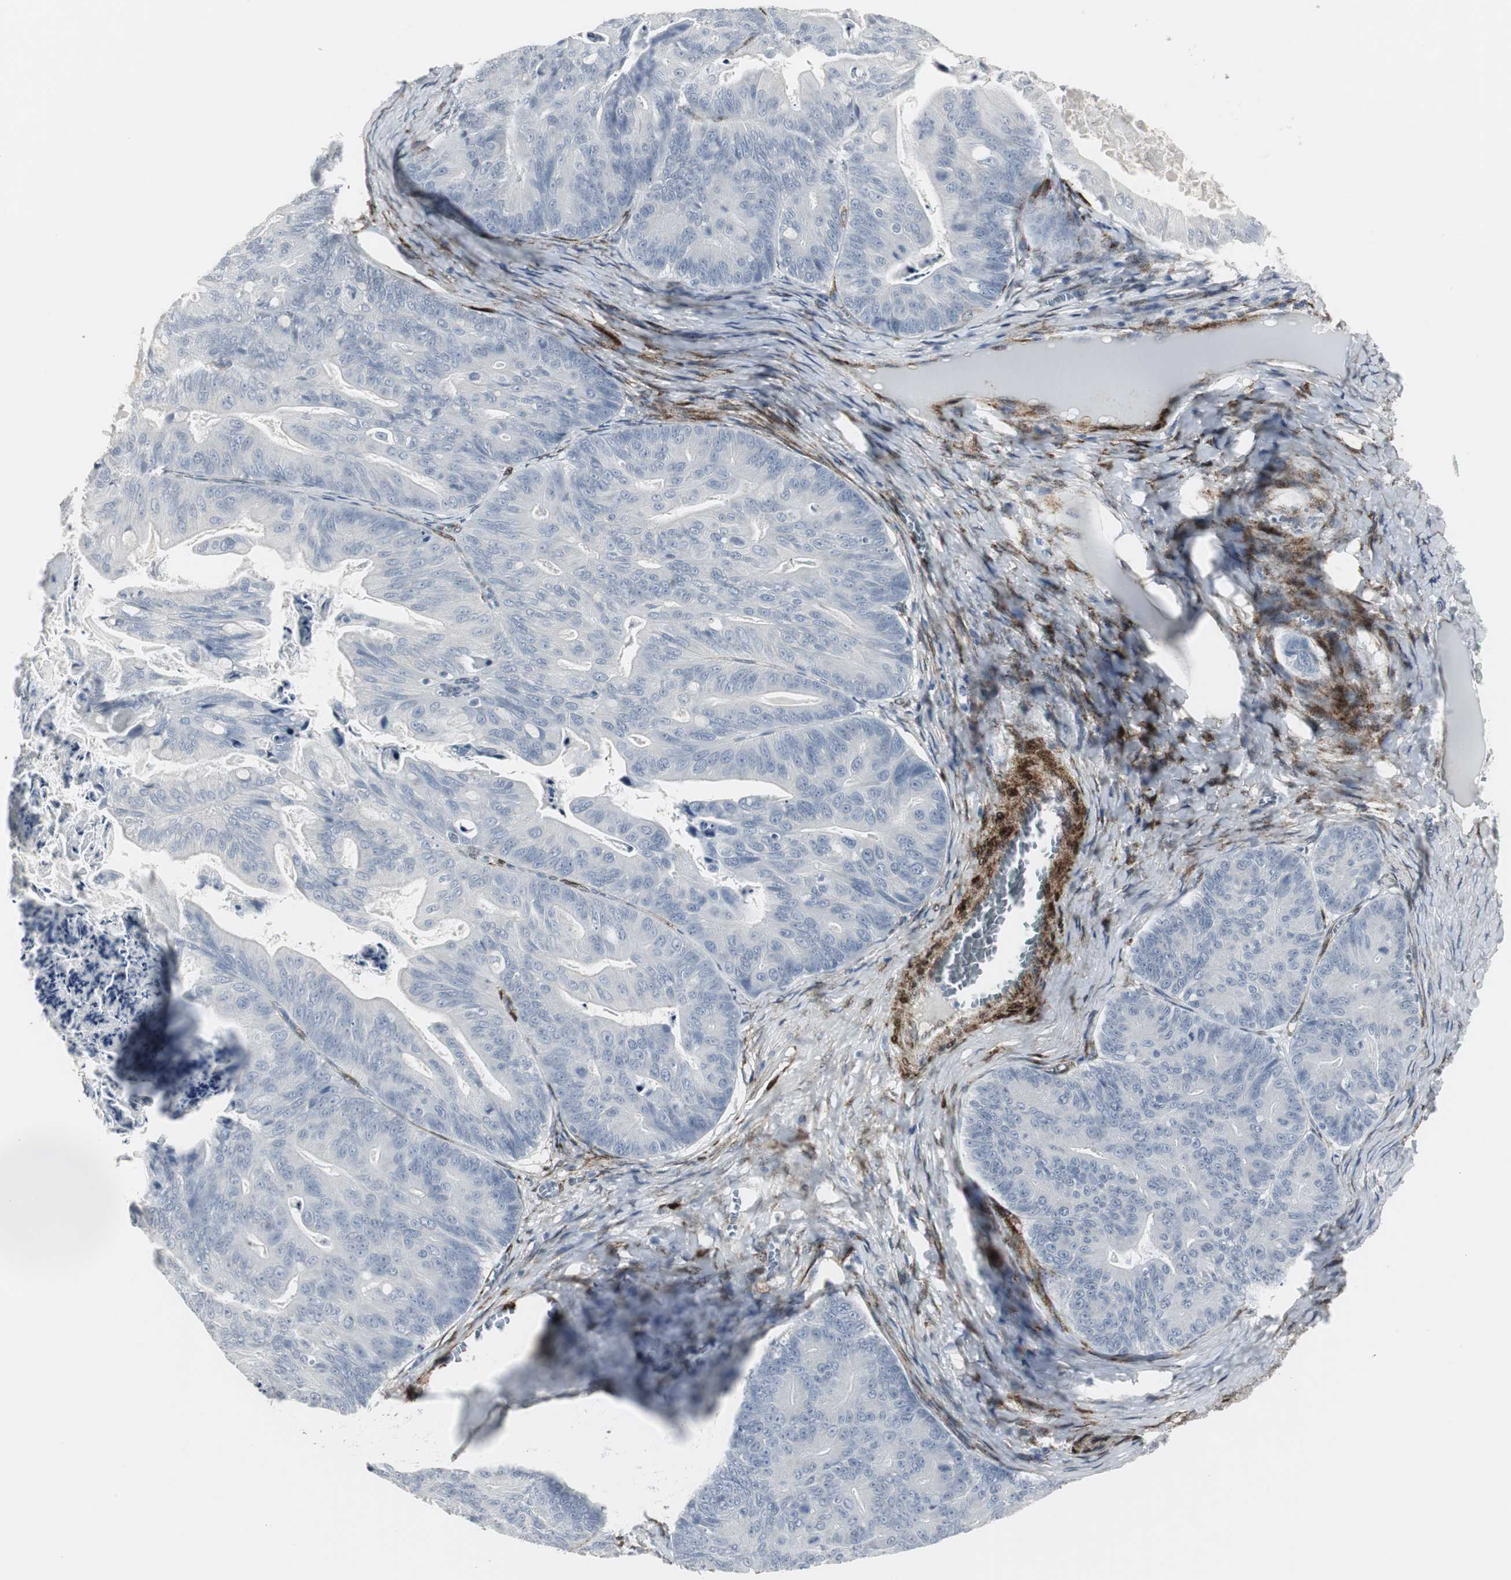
{"staining": {"intensity": "negative", "quantity": "none", "location": "none"}, "tissue": "ovarian cancer", "cell_type": "Tumor cells", "image_type": "cancer", "snomed": [{"axis": "morphology", "description": "Cystadenocarcinoma, mucinous, NOS"}, {"axis": "topography", "description": "Ovary"}], "caption": "A photomicrograph of mucinous cystadenocarcinoma (ovarian) stained for a protein demonstrates no brown staining in tumor cells.", "gene": "PPP1R14A", "patient": {"sex": "female", "age": 36}}